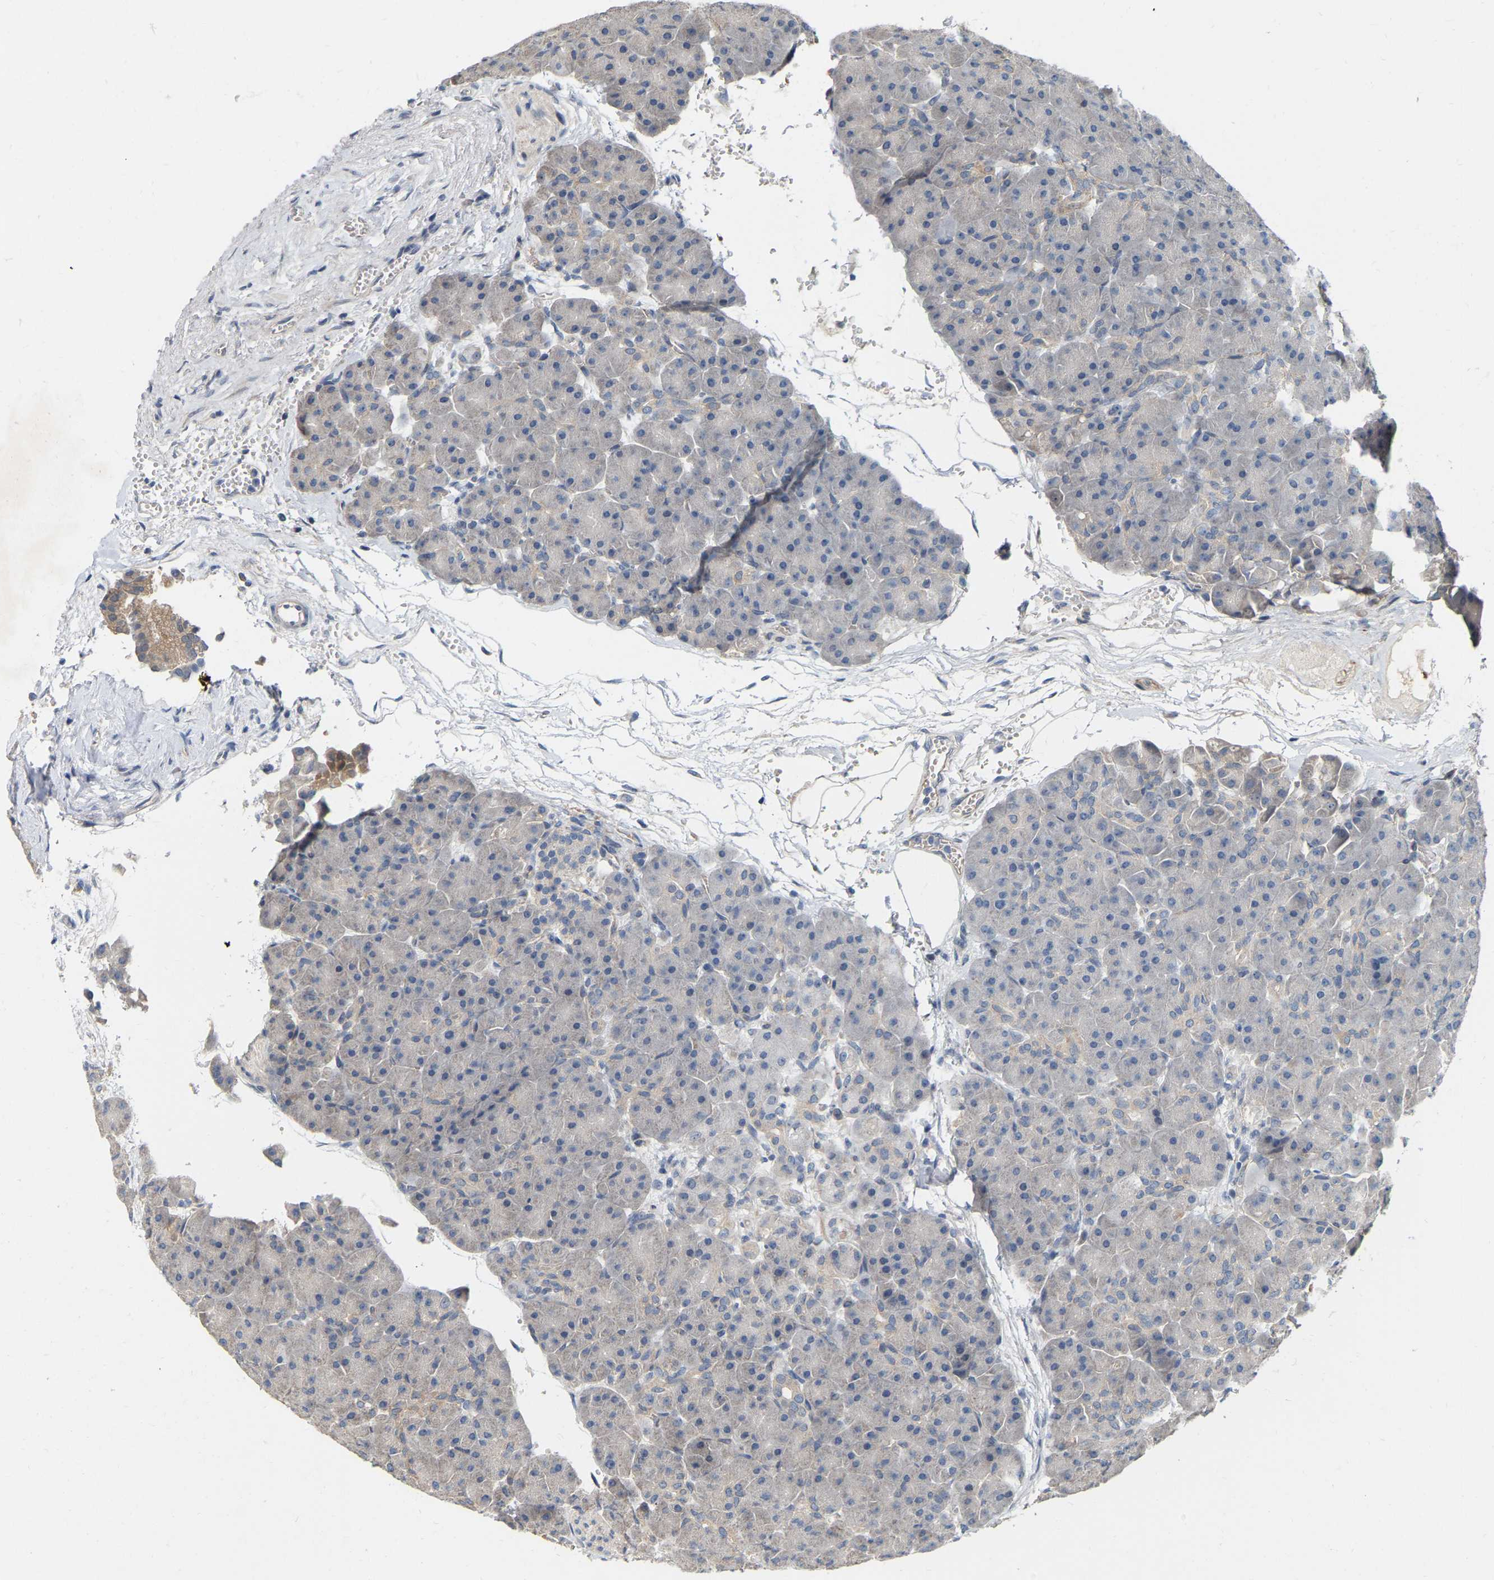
{"staining": {"intensity": "negative", "quantity": "none", "location": "none"}, "tissue": "pancreas", "cell_type": "Exocrine glandular cells", "image_type": "normal", "snomed": [{"axis": "morphology", "description": "Normal tissue, NOS"}, {"axis": "topography", "description": "Pancreas"}], "caption": "Immunohistochemical staining of benign human pancreas displays no significant expression in exocrine glandular cells. Brightfield microscopy of immunohistochemistry stained with DAB (3,3'-diaminobenzidine) (brown) and hematoxylin (blue), captured at high magnification.", "gene": "SSH1", "patient": {"sex": "male", "age": 66}}